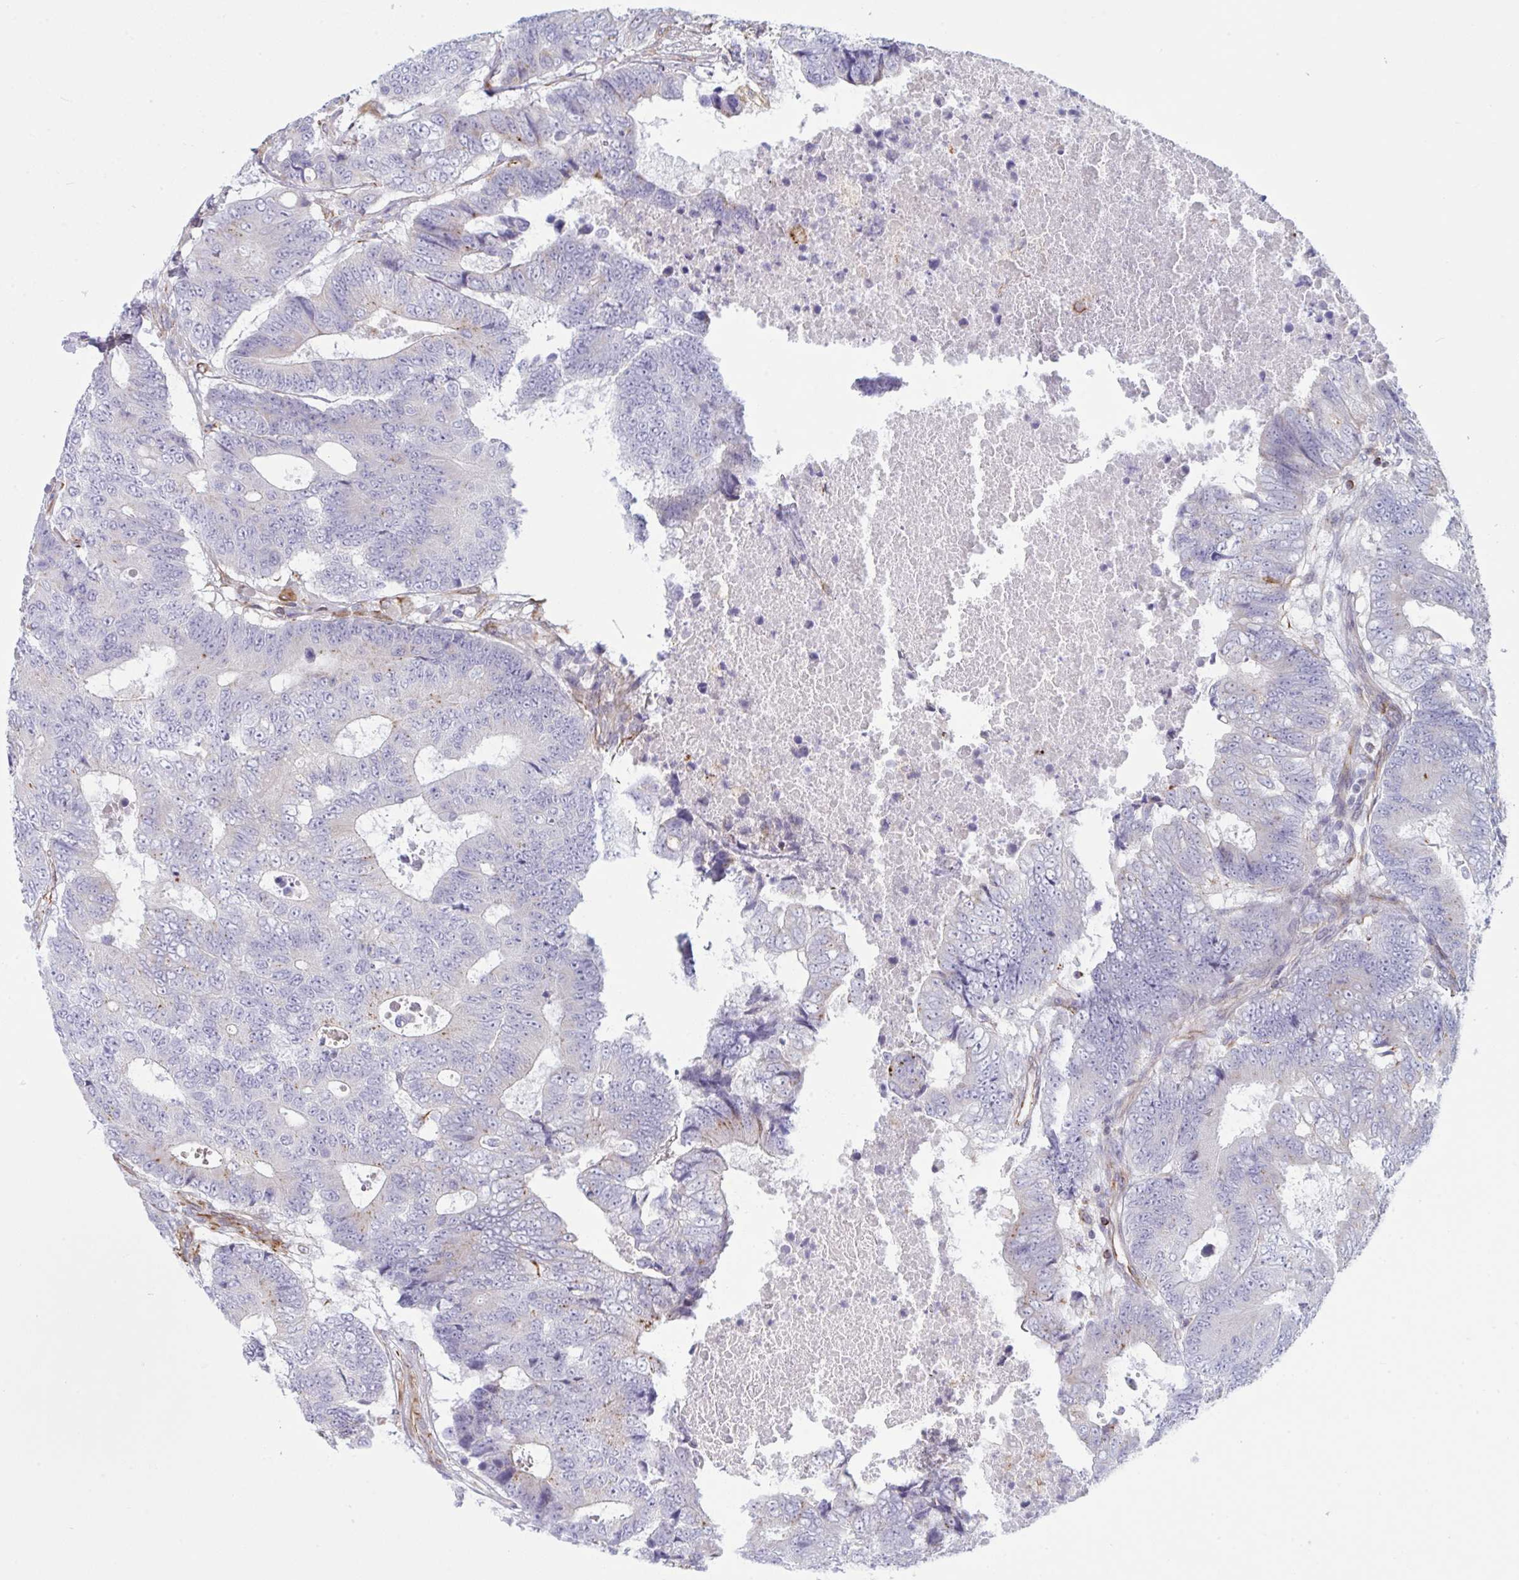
{"staining": {"intensity": "negative", "quantity": "none", "location": "none"}, "tissue": "colorectal cancer", "cell_type": "Tumor cells", "image_type": "cancer", "snomed": [{"axis": "morphology", "description": "Adenocarcinoma, NOS"}, {"axis": "topography", "description": "Colon"}], "caption": "A histopathology image of adenocarcinoma (colorectal) stained for a protein demonstrates no brown staining in tumor cells. Brightfield microscopy of IHC stained with DAB (brown) and hematoxylin (blue), captured at high magnification.", "gene": "DCBLD1", "patient": {"sex": "female", "age": 48}}